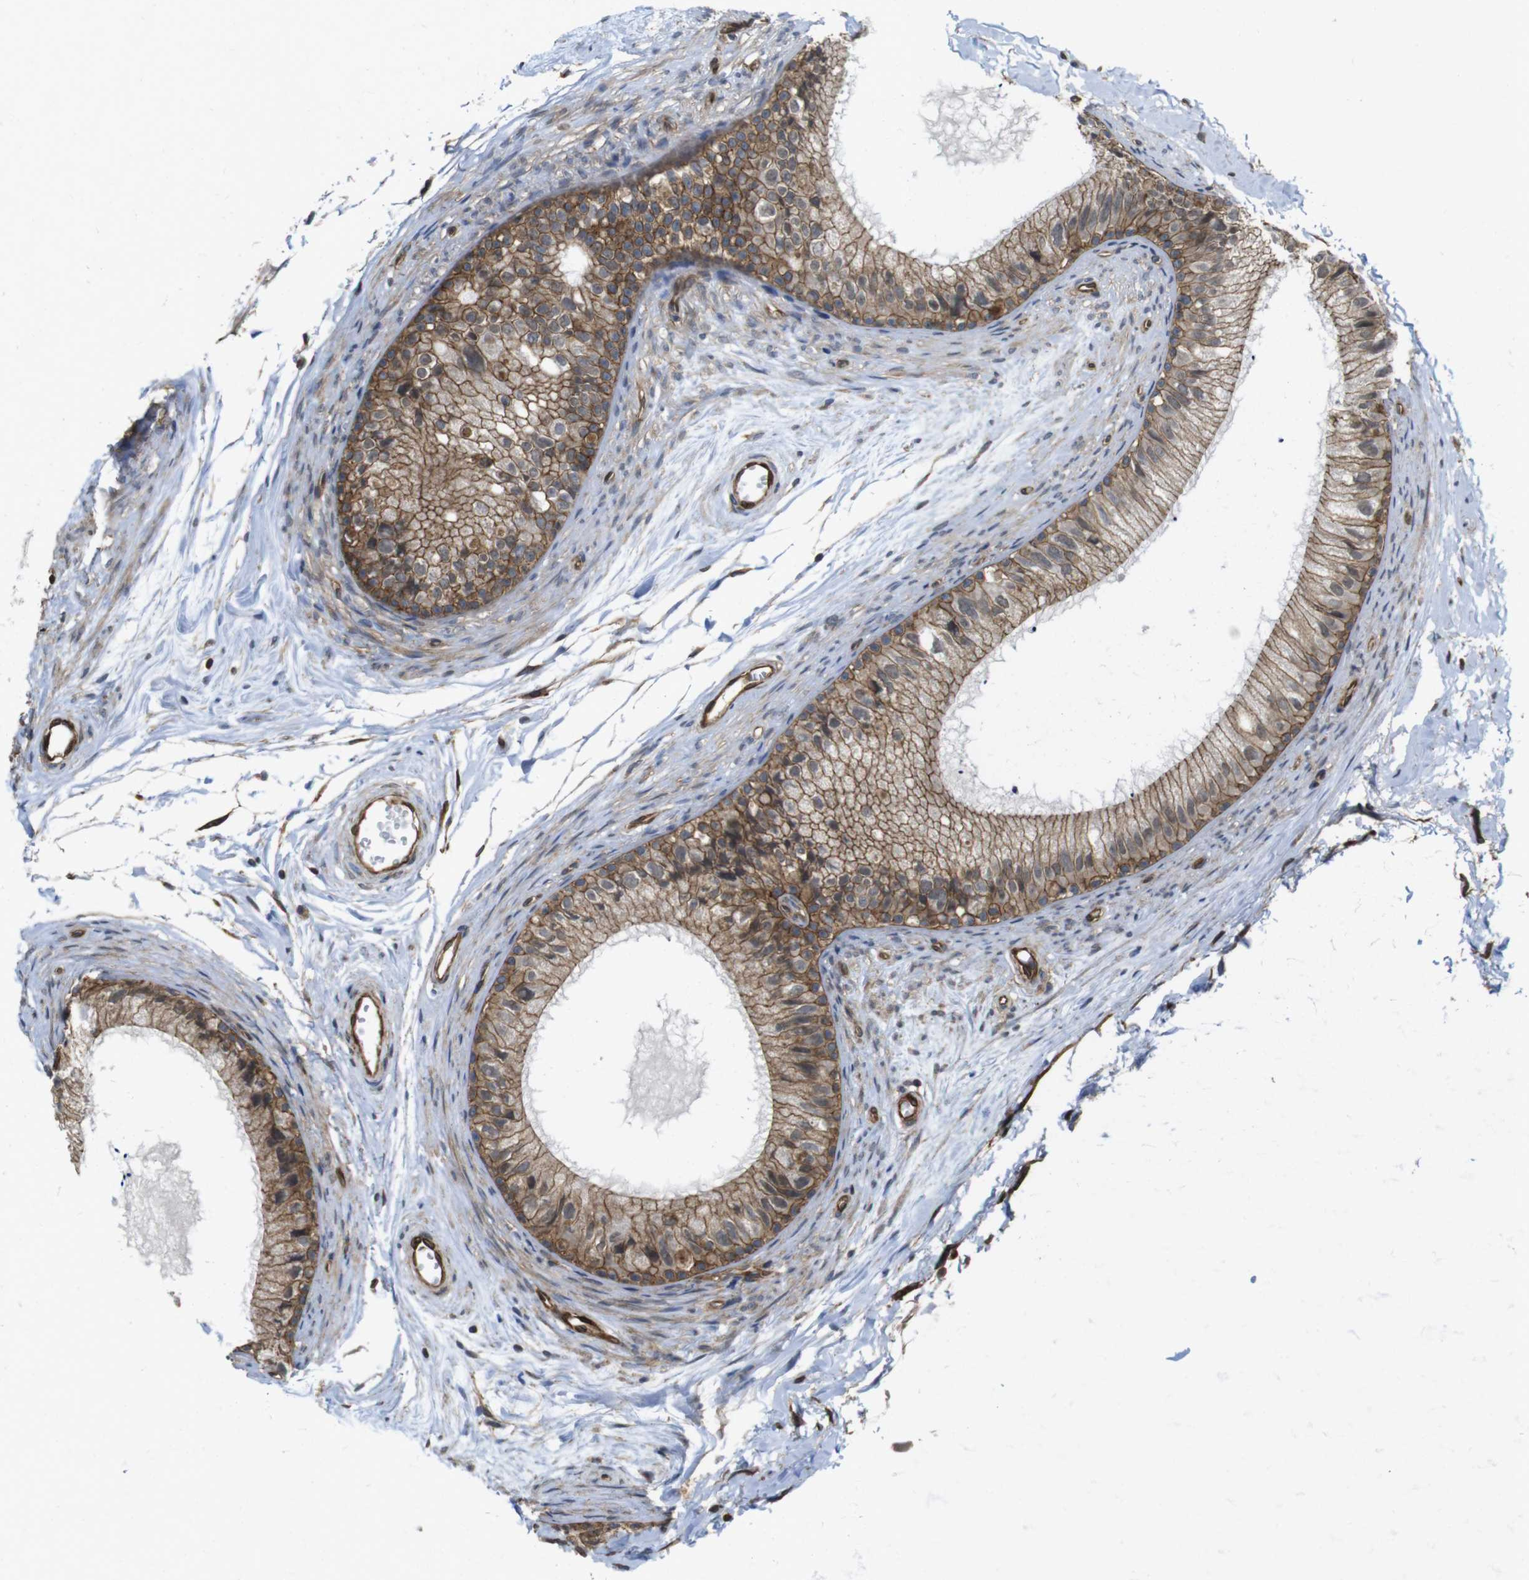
{"staining": {"intensity": "moderate", "quantity": ">75%", "location": "cytoplasmic/membranous"}, "tissue": "epididymis", "cell_type": "Glandular cells", "image_type": "normal", "snomed": [{"axis": "morphology", "description": "Normal tissue, NOS"}, {"axis": "topography", "description": "Epididymis"}], "caption": "Brown immunohistochemical staining in normal epididymis displays moderate cytoplasmic/membranous positivity in about >75% of glandular cells. (DAB (3,3'-diaminobenzidine) IHC, brown staining for protein, blue staining for nuclei).", "gene": "ZDHHC5", "patient": {"sex": "male", "age": 56}}